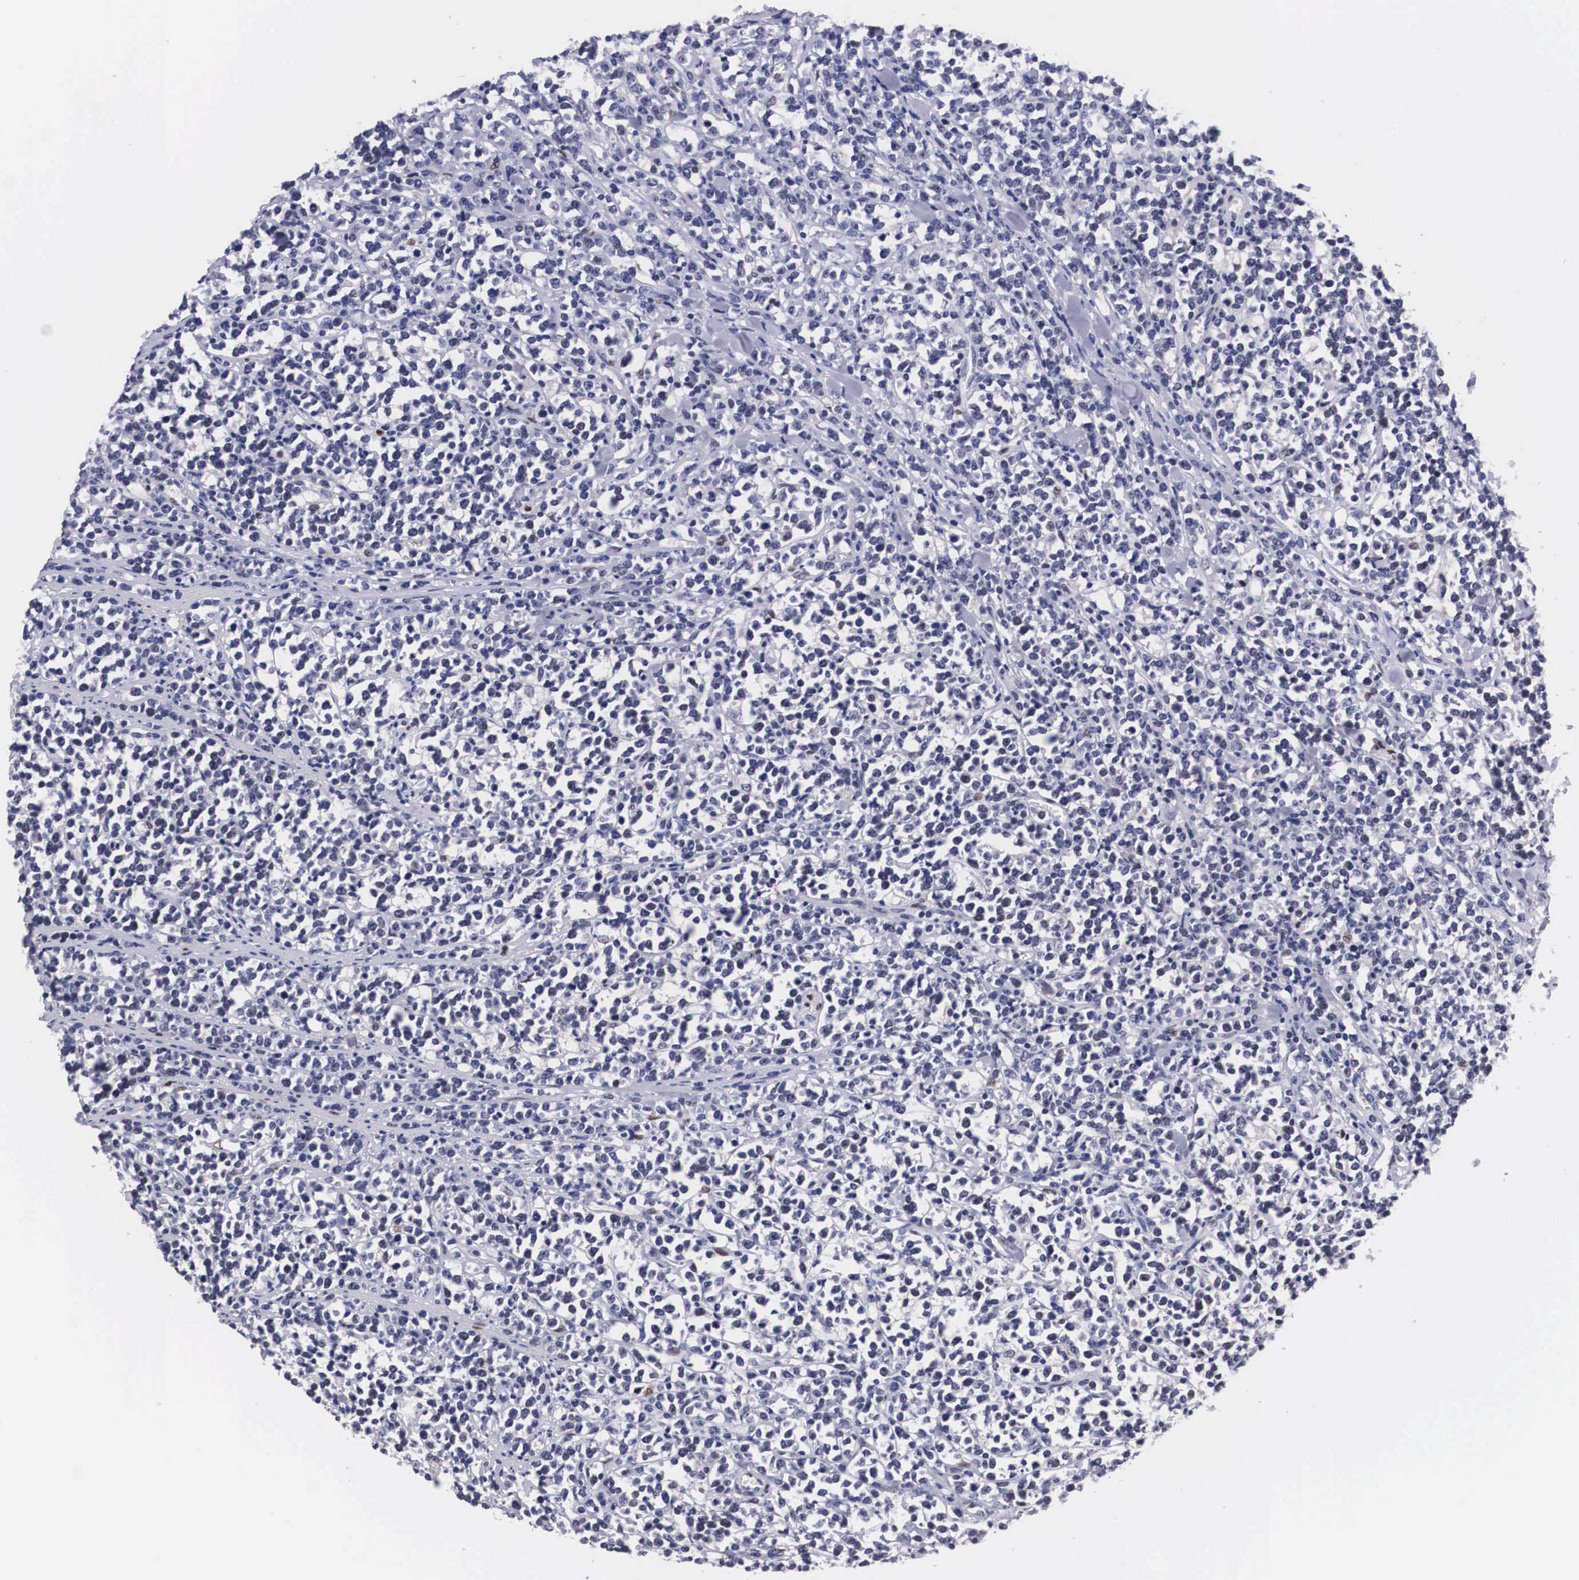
{"staining": {"intensity": "negative", "quantity": "none", "location": "none"}, "tissue": "lymphoma", "cell_type": "Tumor cells", "image_type": "cancer", "snomed": [{"axis": "morphology", "description": "Malignant lymphoma, non-Hodgkin's type, High grade"}, {"axis": "topography", "description": "Small intestine"}, {"axis": "topography", "description": "Colon"}], "caption": "This is an immunohistochemistry image of human malignant lymphoma, non-Hodgkin's type (high-grade). There is no expression in tumor cells.", "gene": "KHDRBS3", "patient": {"sex": "male", "age": 8}}